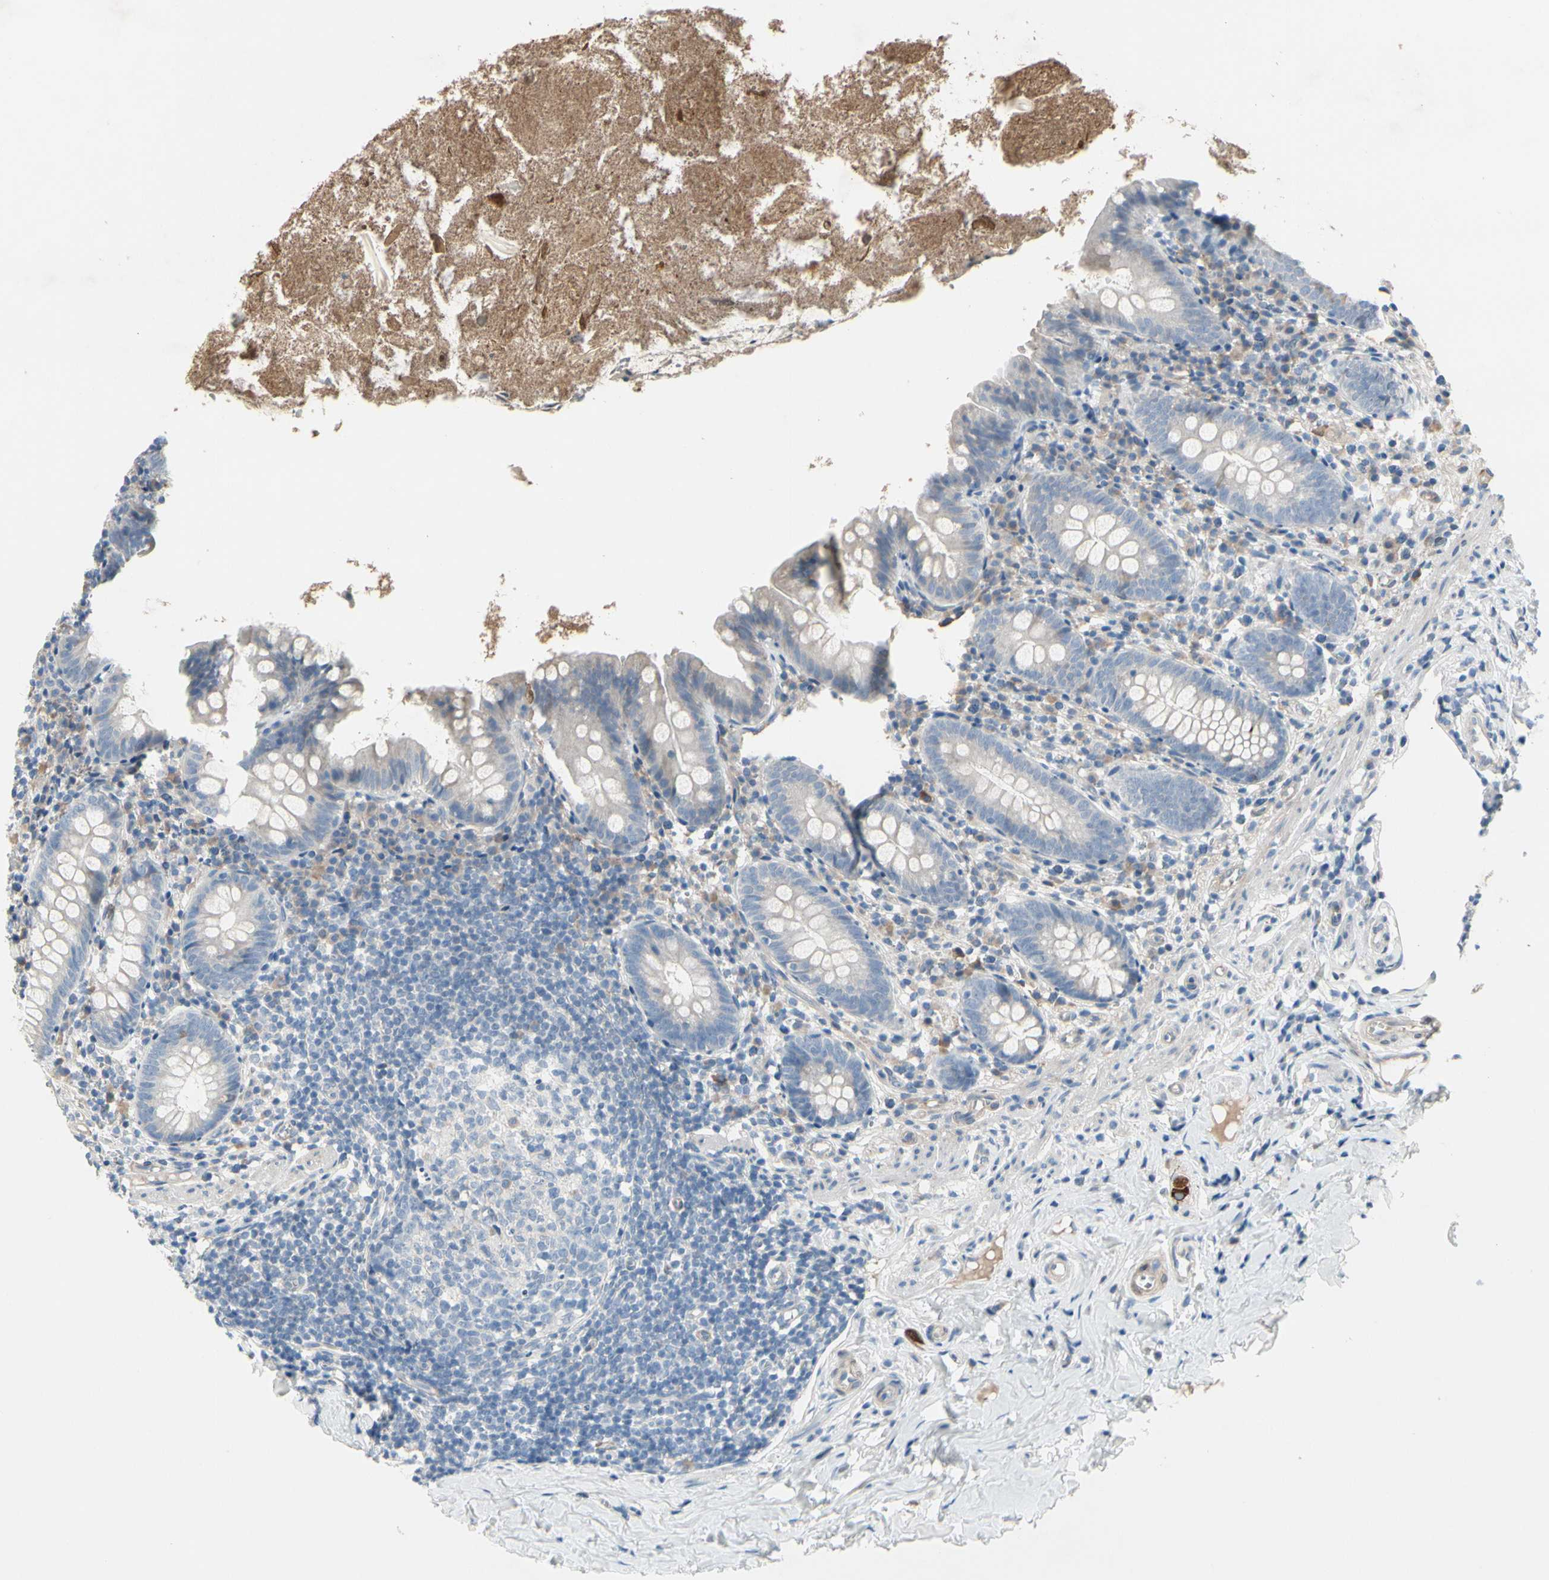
{"staining": {"intensity": "negative", "quantity": "none", "location": "none"}, "tissue": "appendix", "cell_type": "Glandular cells", "image_type": "normal", "snomed": [{"axis": "morphology", "description": "Normal tissue, NOS"}, {"axis": "topography", "description": "Appendix"}], "caption": "The photomicrograph reveals no staining of glandular cells in unremarkable appendix.", "gene": "MAP2", "patient": {"sex": "male", "age": 52}}